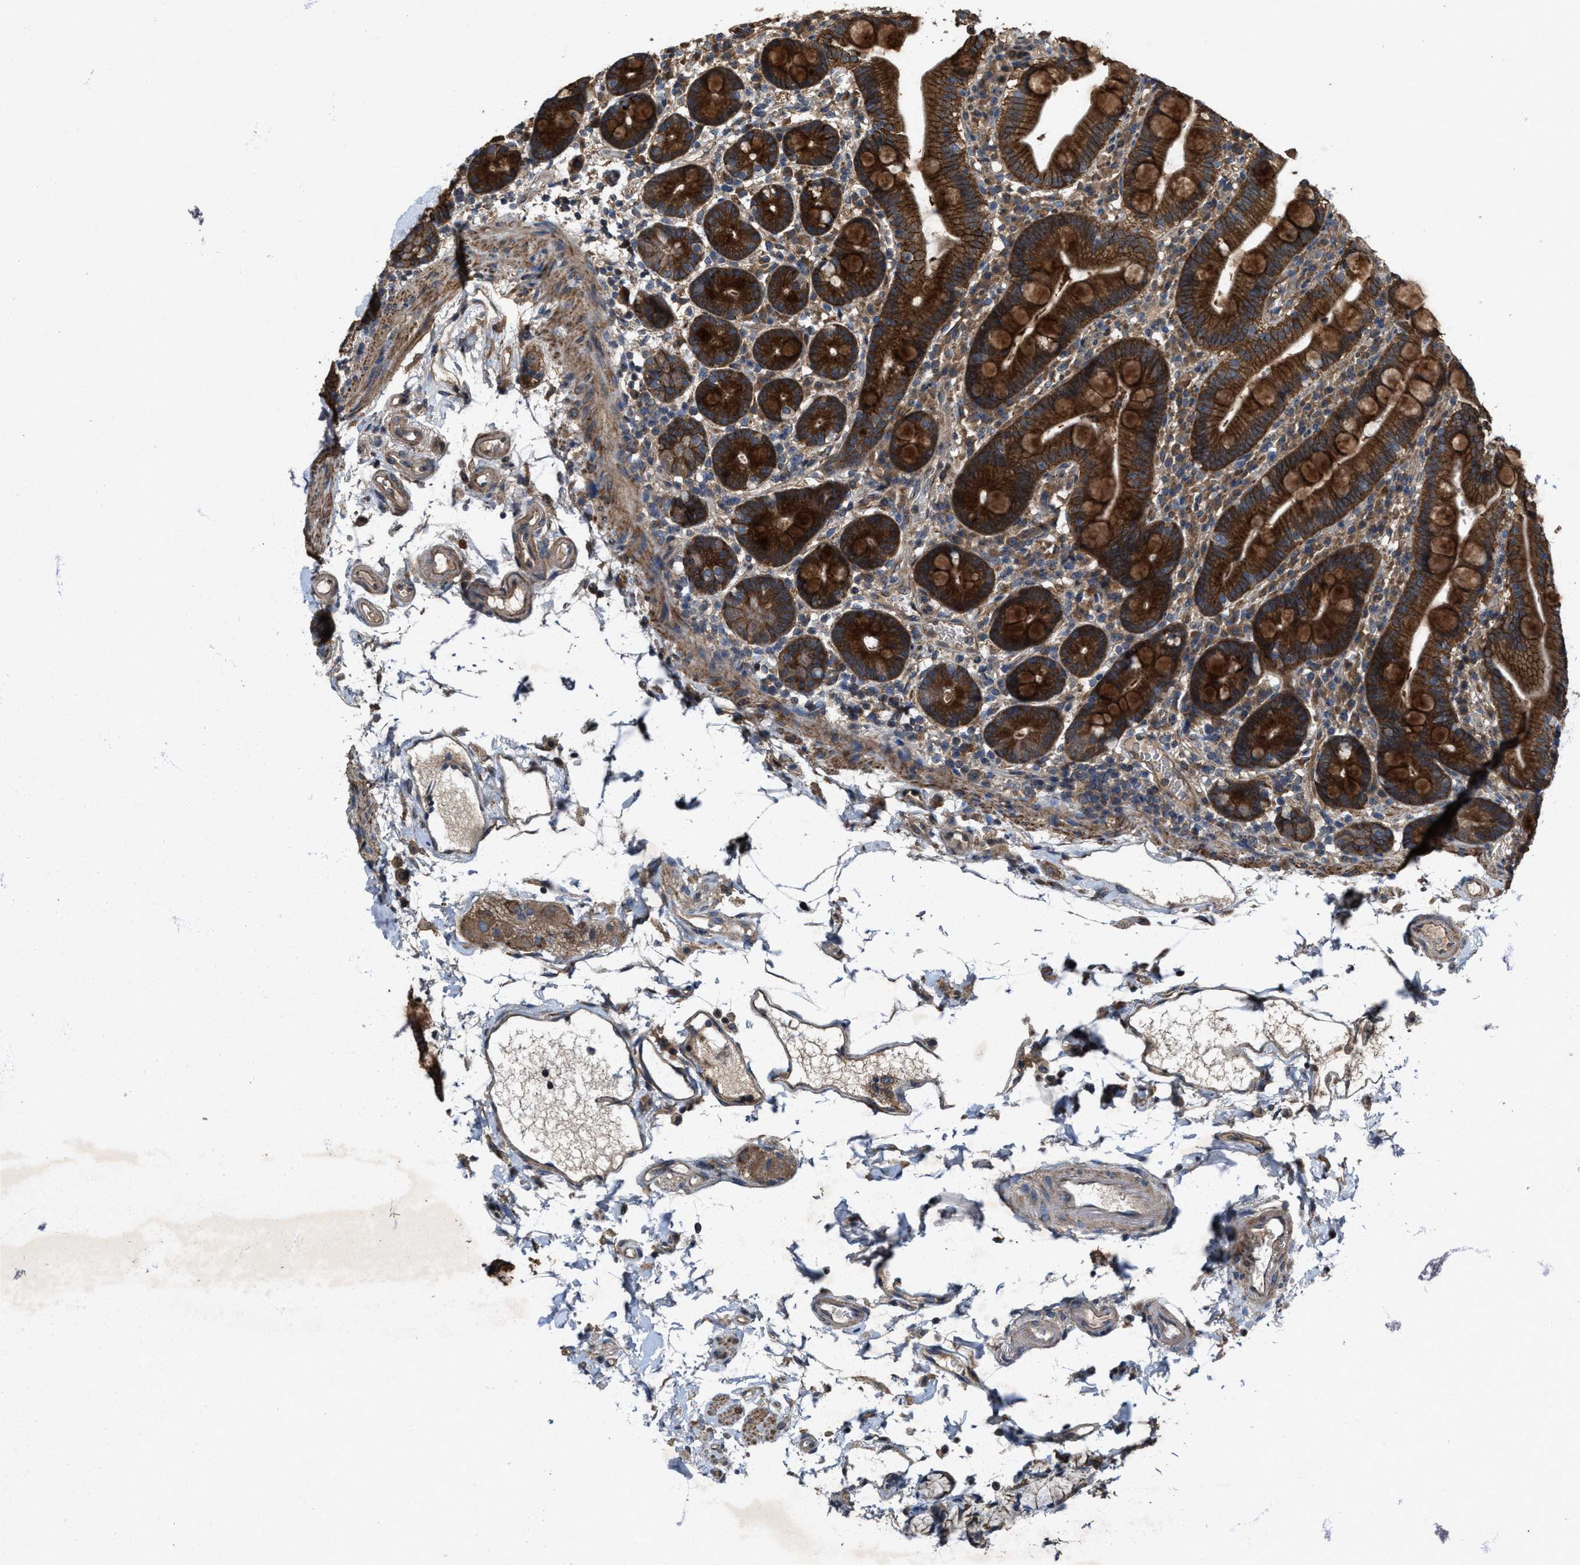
{"staining": {"intensity": "strong", "quantity": ">75%", "location": "cytoplasmic/membranous"}, "tissue": "duodenum", "cell_type": "Glandular cells", "image_type": "normal", "snomed": [{"axis": "morphology", "description": "Normal tissue, NOS"}, {"axis": "topography", "description": "Small intestine, NOS"}], "caption": "Immunohistochemistry photomicrograph of benign duodenum: human duodenum stained using IHC displays high levels of strong protein expression localized specifically in the cytoplasmic/membranous of glandular cells, appearing as a cytoplasmic/membranous brown color.", "gene": "PDP2", "patient": {"sex": "female", "age": 71}}